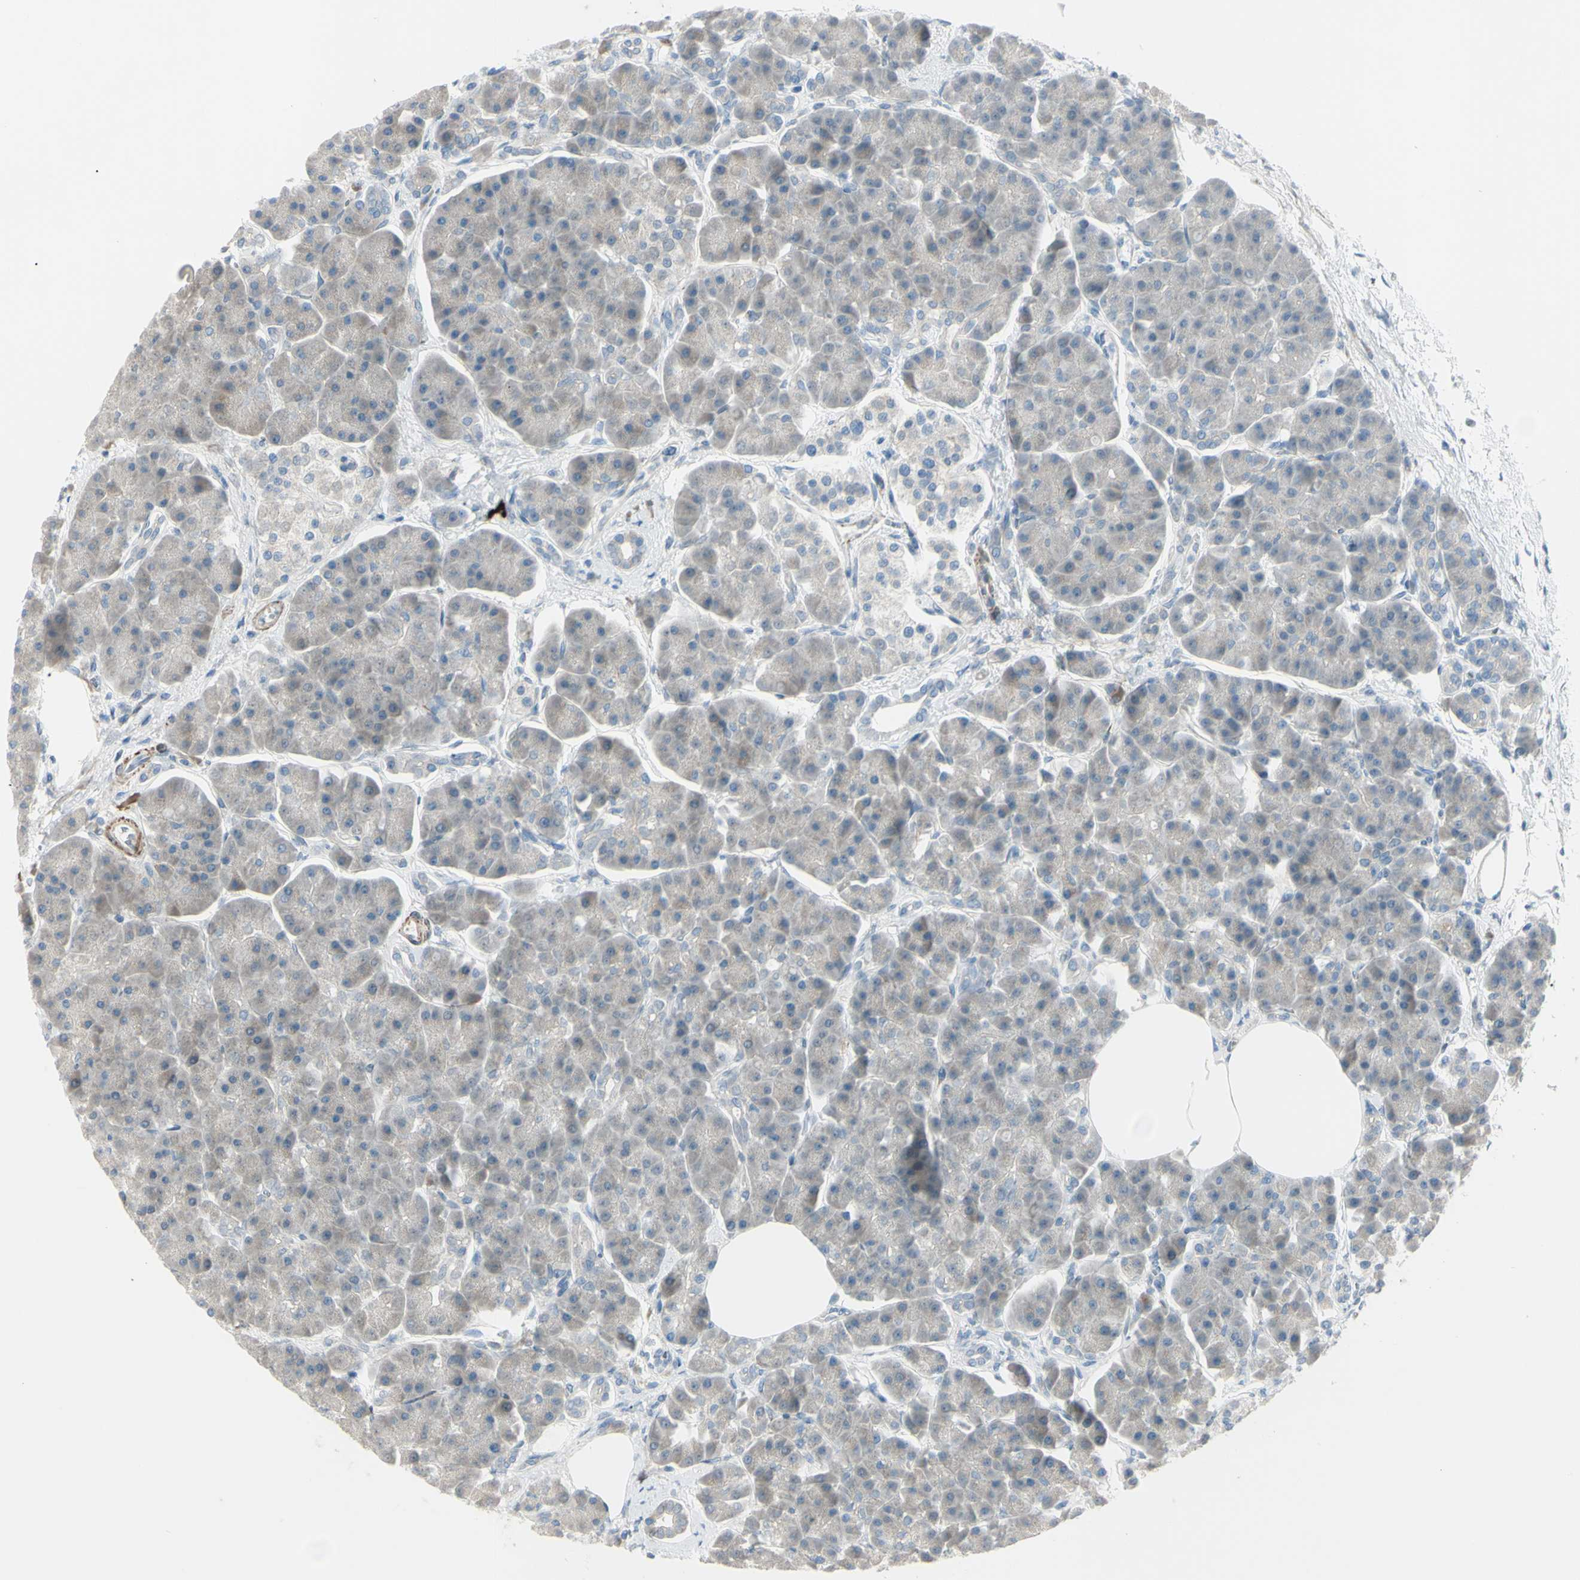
{"staining": {"intensity": "moderate", "quantity": ">75%", "location": "cytoplasmic/membranous"}, "tissue": "pancreas", "cell_type": "Exocrine glandular cells", "image_type": "normal", "snomed": [{"axis": "morphology", "description": "Normal tissue, NOS"}, {"axis": "topography", "description": "Pancreas"}], "caption": "High-power microscopy captured an immunohistochemistry (IHC) histopathology image of benign pancreas, revealing moderate cytoplasmic/membranous expression in about >75% of exocrine glandular cells. (DAB (3,3'-diaminobenzidine) = brown stain, brightfield microscopy at high magnification).", "gene": "LRRK1", "patient": {"sex": "female", "age": 70}}